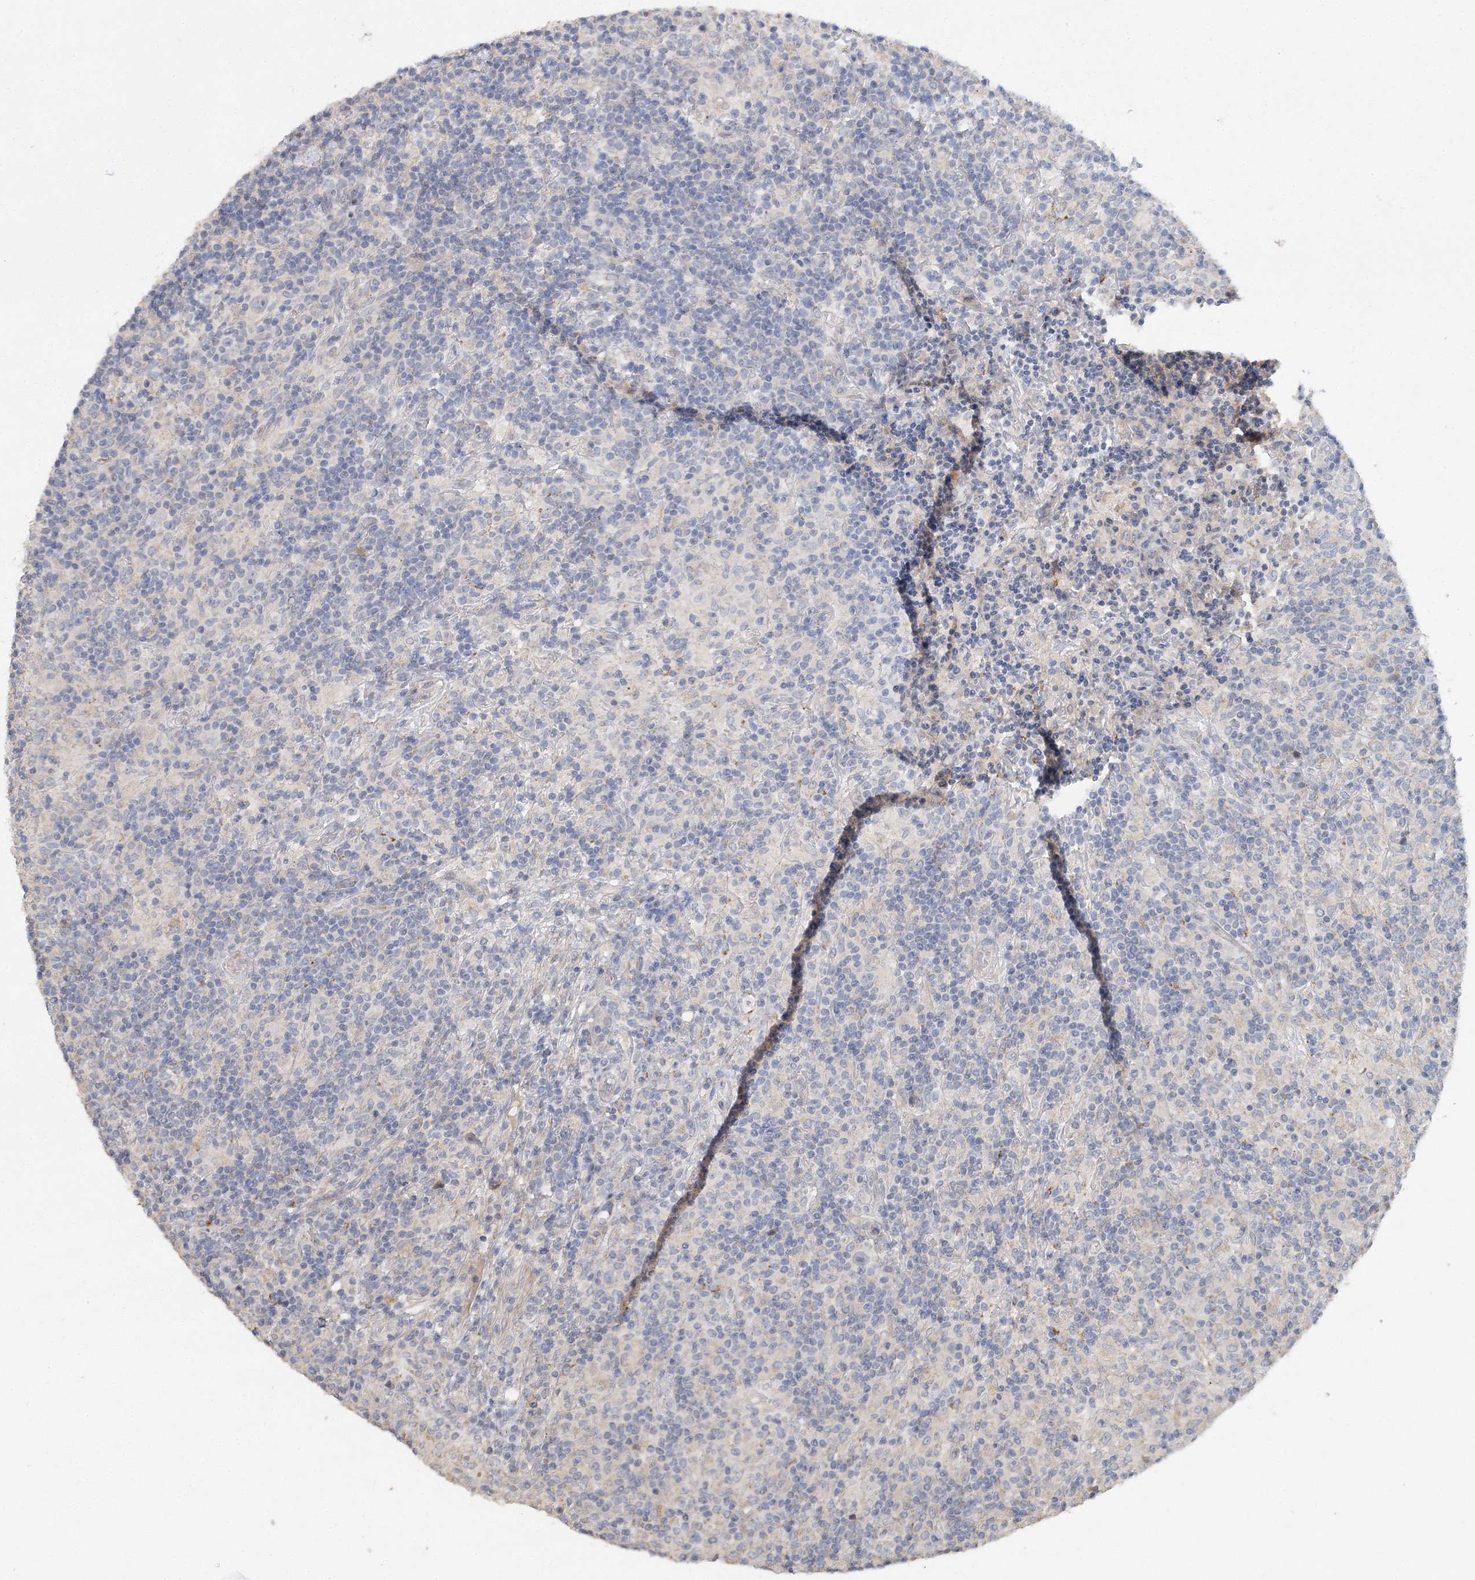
{"staining": {"intensity": "negative", "quantity": "none", "location": "none"}, "tissue": "lymphoma", "cell_type": "Tumor cells", "image_type": "cancer", "snomed": [{"axis": "morphology", "description": "Hodgkin's disease, NOS"}, {"axis": "topography", "description": "Lymph node"}], "caption": "IHC micrograph of neoplastic tissue: Hodgkin's disease stained with DAB demonstrates no significant protein staining in tumor cells.", "gene": "GJB5", "patient": {"sex": "male", "age": 70}}